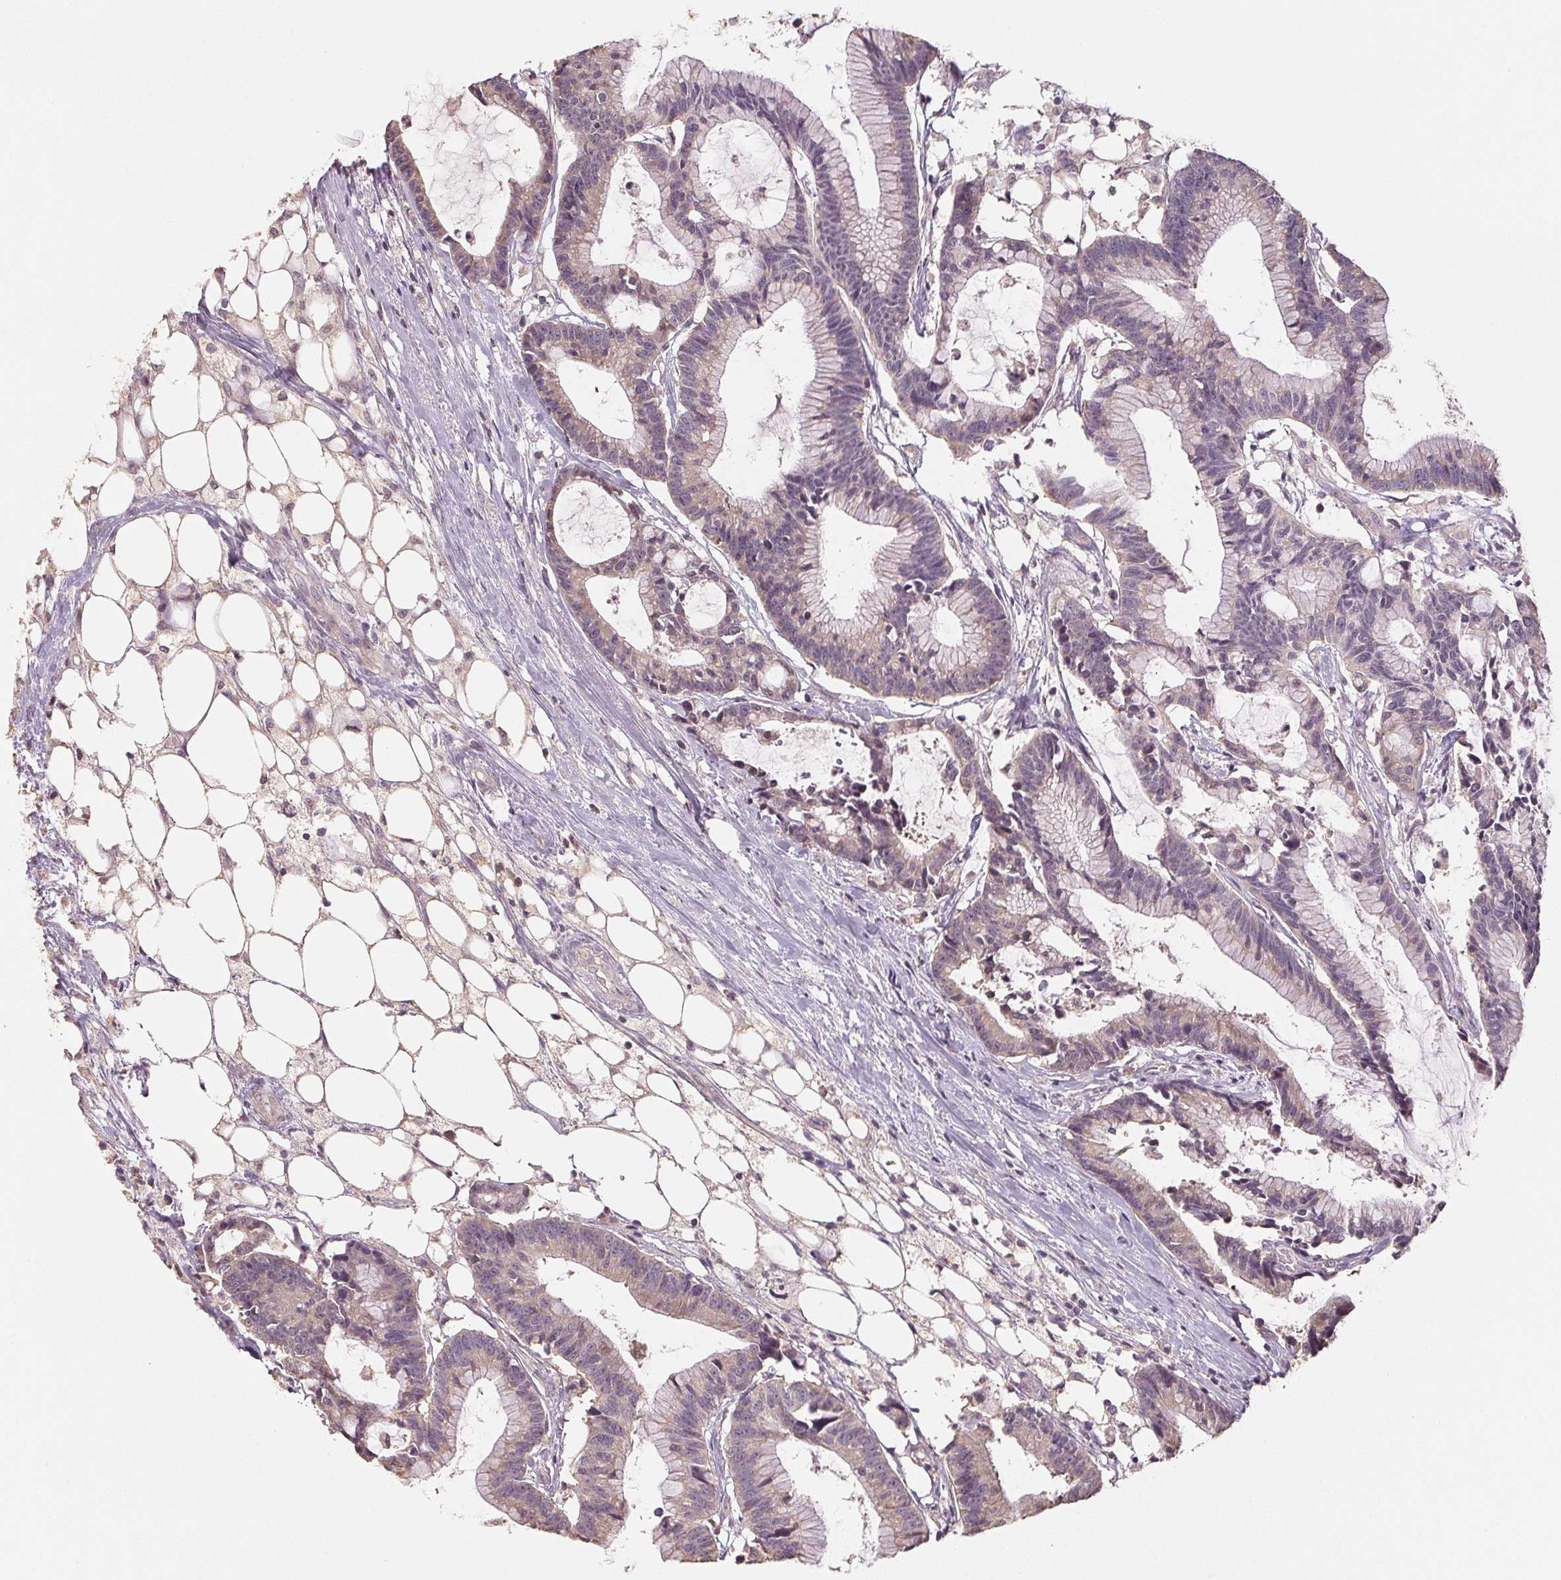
{"staining": {"intensity": "negative", "quantity": "none", "location": "none"}, "tissue": "colorectal cancer", "cell_type": "Tumor cells", "image_type": "cancer", "snomed": [{"axis": "morphology", "description": "Adenocarcinoma, NOS"}, {"axis": "topography", "description": "Colon"}], "caption": "There is no significant positivity in tumor cells of colorectal cancer (adenocarcinoma). (Brightfield microscopy of DAB immunohistochemistry at high magnification).", "gene": "COX14", "patient": {"sex": "female", "age": 78}}